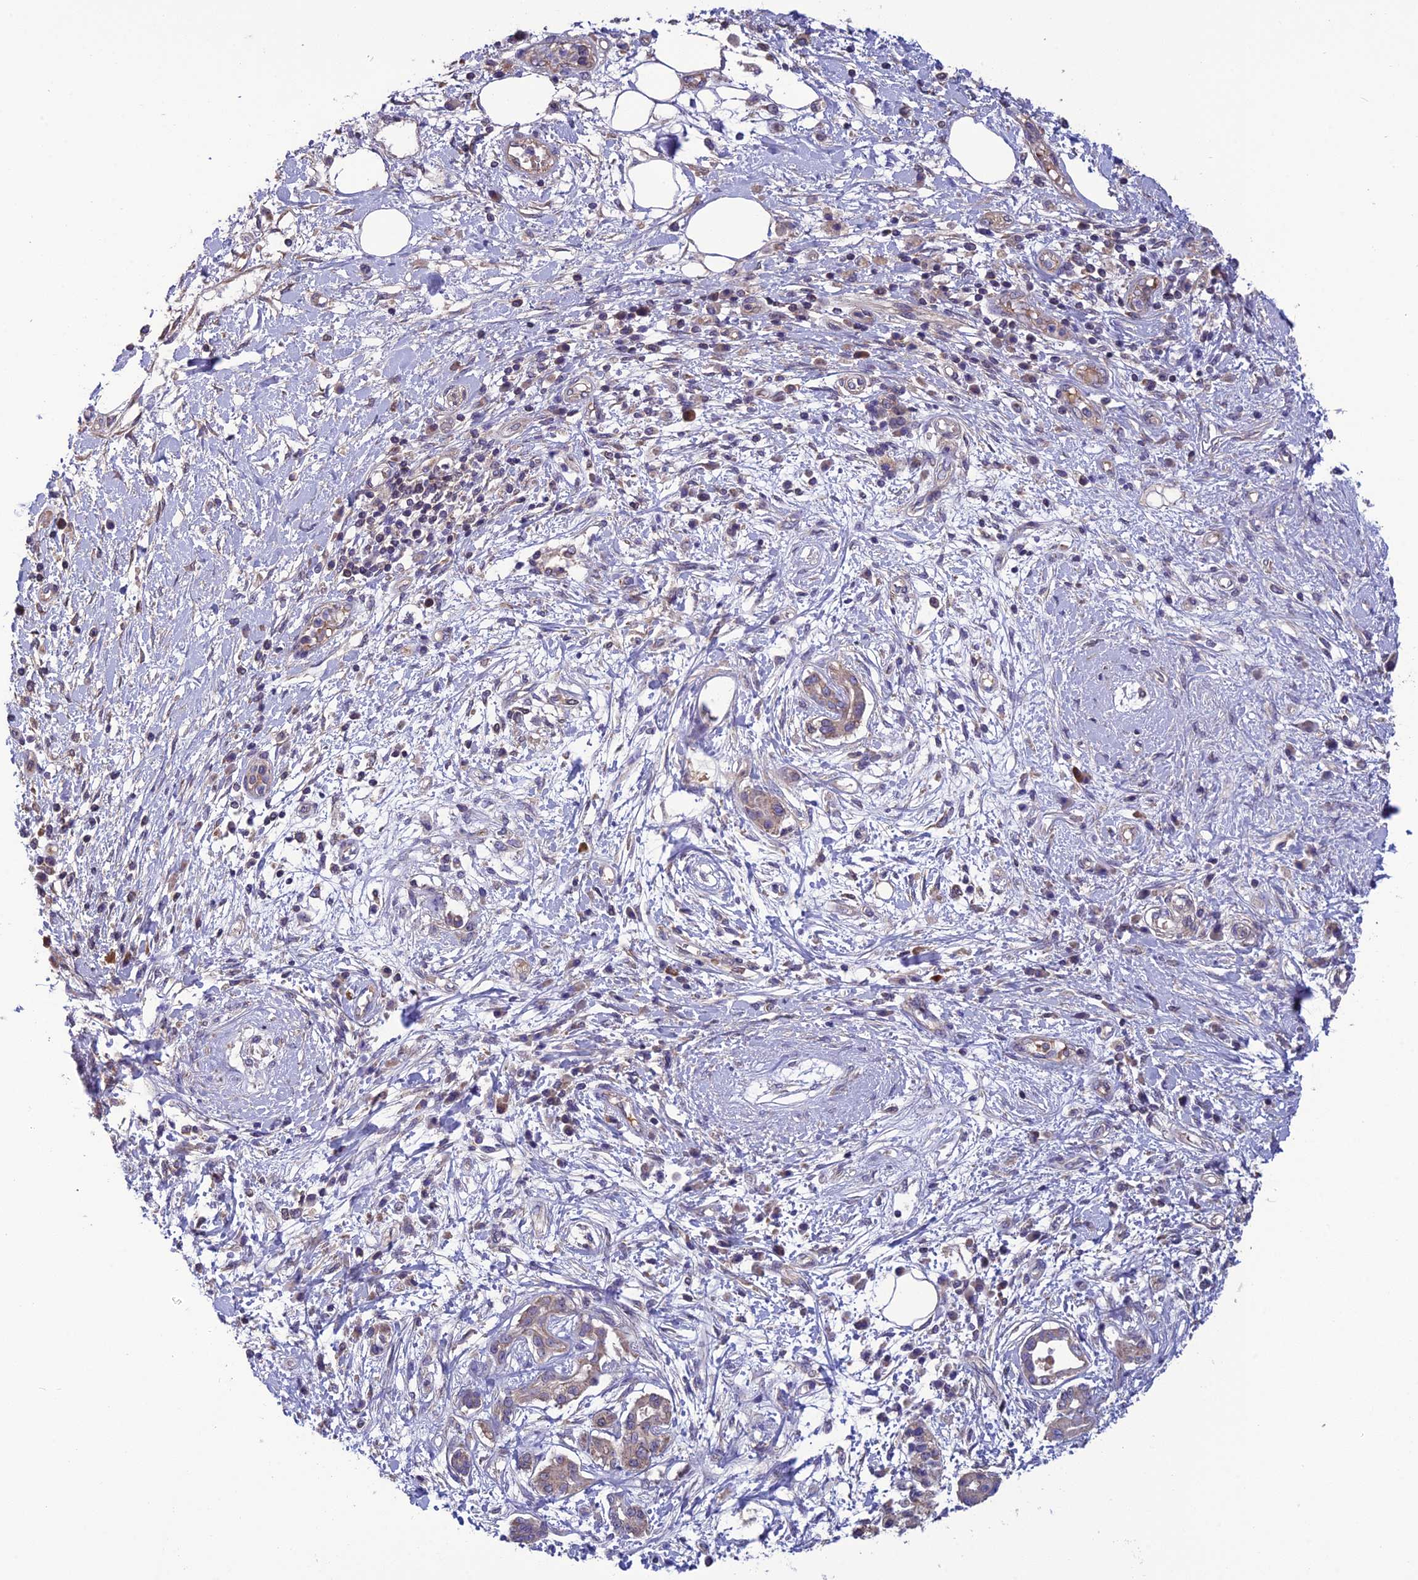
{"staining": {"intensity": "weak", "quantity": "25%-75%", "location": "cytoplasmic/membranous"}, "tissue": "pancreatic cancer", "cell_type": "Tumor cells", "image_type": "cancer", "snomed": [{"axis": "morphology", "description": "Adenocarcinoma, NOS"}, {"axis": "topography", "description": "Pancreas"}], "caption": "Protein expression analysis of pancreatic adenocarcinoma reveals weak cytoplasmic/membranous staining in about 25%-75% of tumor cells. (DAB IHC, brown staining for protein, blue staining for nuclei).", "gene": "PSMF1", "patient": {"sex": "female", "age": 56}}